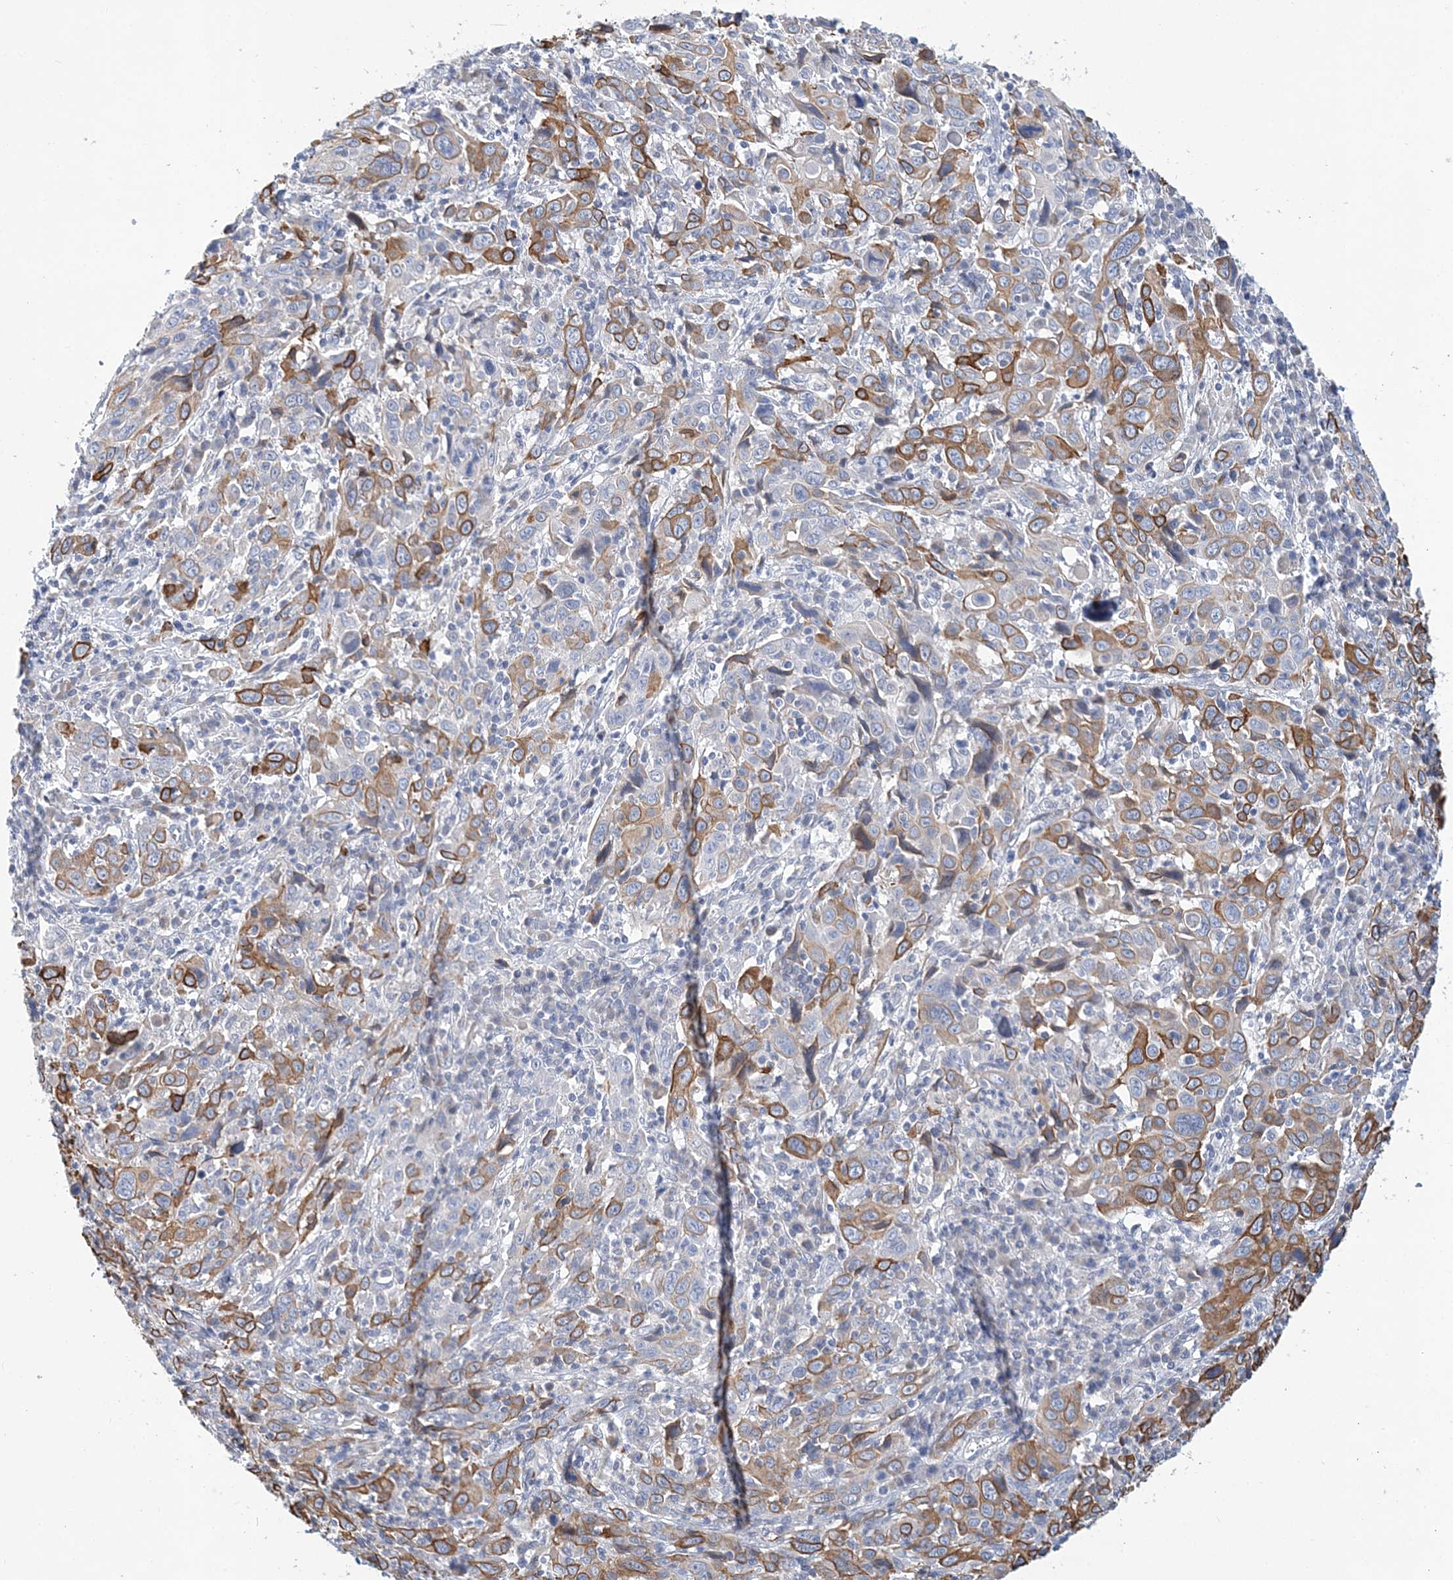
{"staining": {"intensity": "strong", "quantity": "<25%", "location": "cytoplasmic/membranous"}, "tissue": "cervical cancer", "cell_type": "Tumor cells", "image_type": "cancer", "snomed": [{"axis": "morphology", "description": "Squamous cell carcinoma, NOS"}, {"axis": "topography", "description": "Cervix"}], "caption": "There is medium levels of strong cytoplasmic/membranous expression in tumor cells of cervical cancer (squamous cell carcinoma), as demonstrated by immunohistochemical staining (brown color).", "gene": "LRRIQ4", "patient": {"sex": "female", "age": 46}}